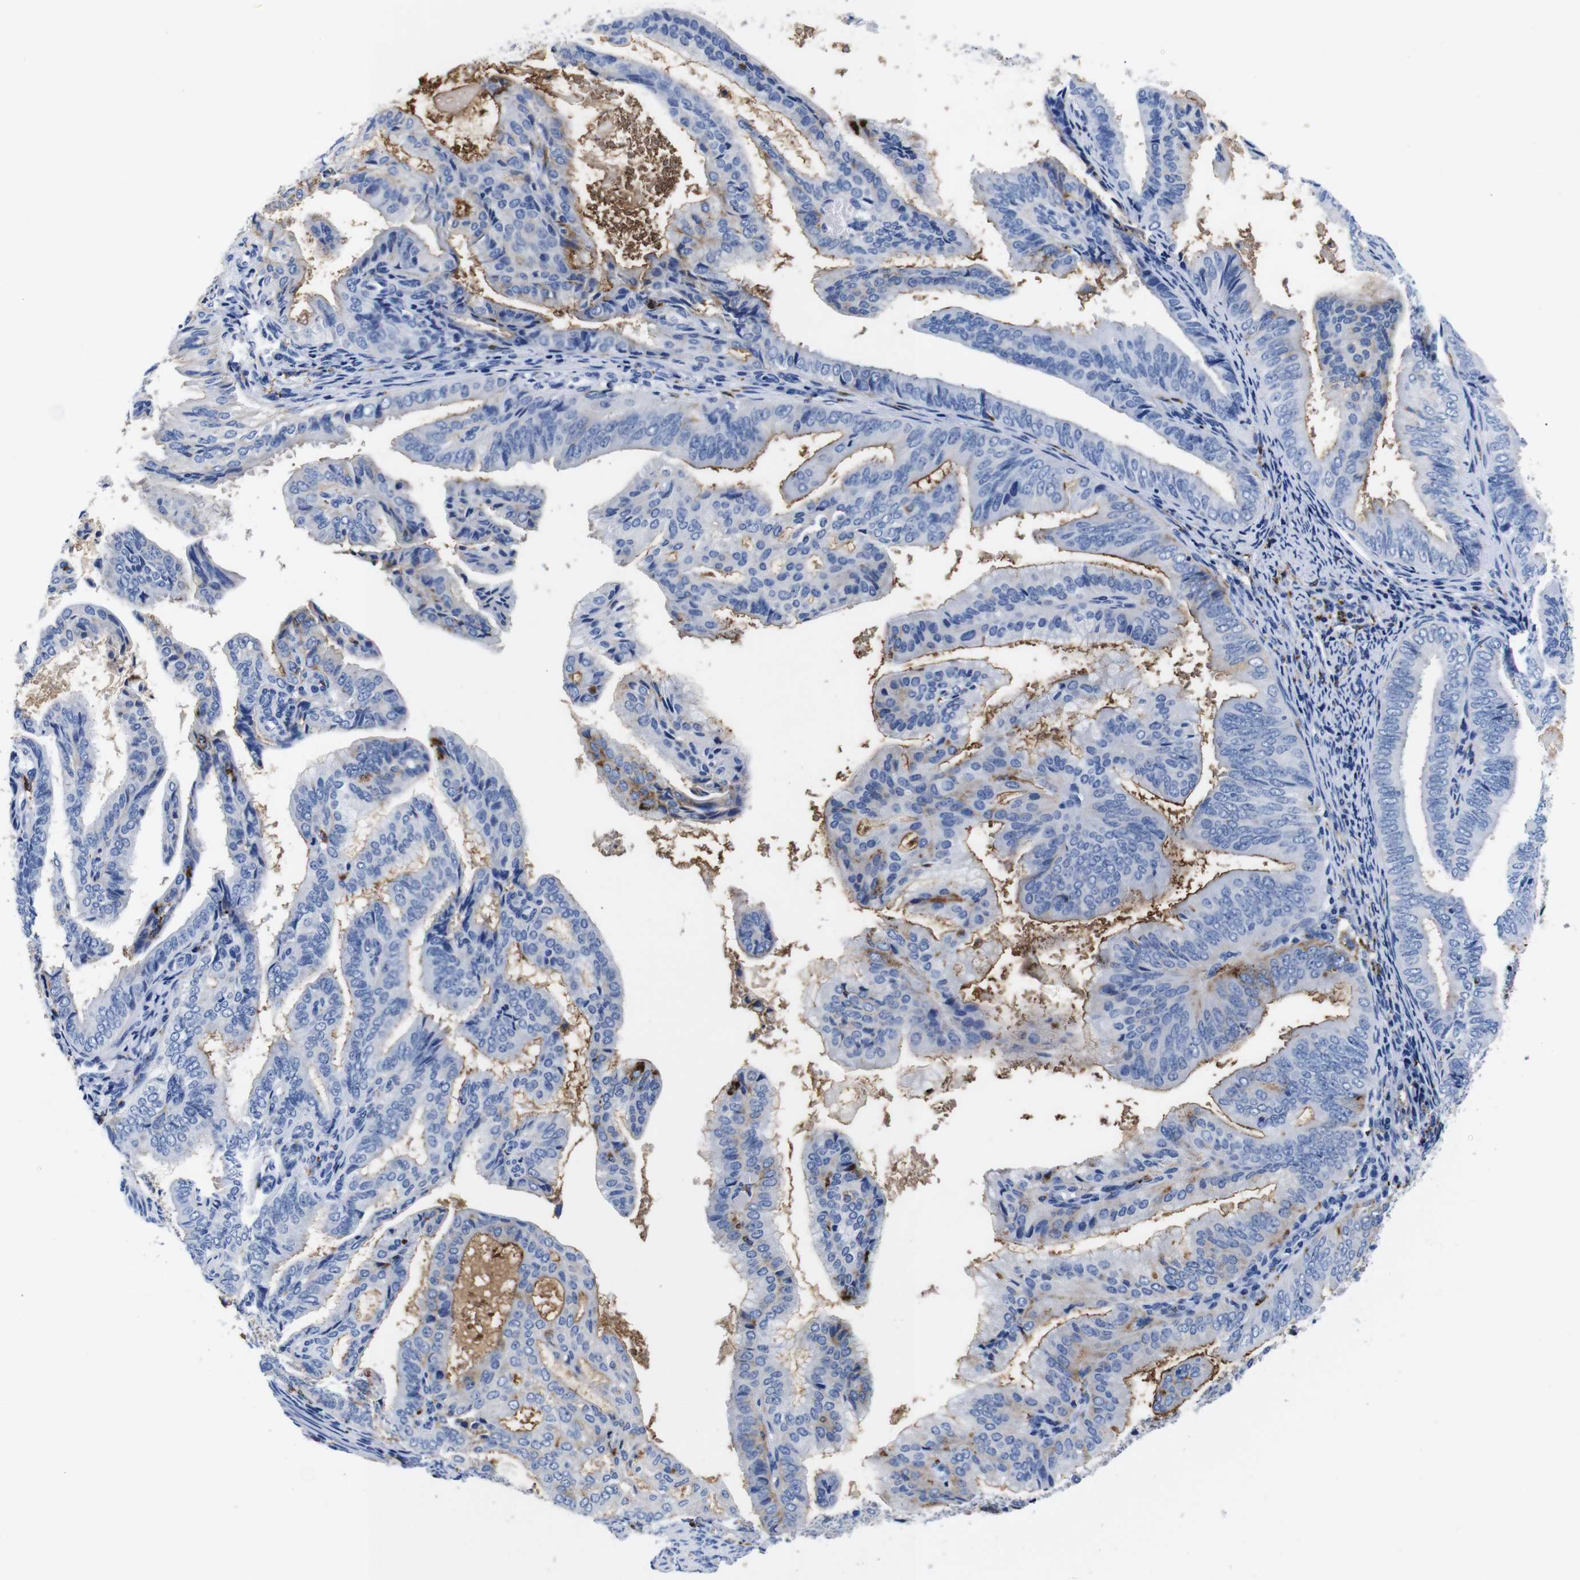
{"staining": {"intensity": "moderate", "quantity": "<25%", "location": "cytoplasmic/membranous"}, "tissue": "endometrial cancer", "cell_type": "Tumor cells", "image_type": "cancer", "snomed": [{"axis": "morphology", "description": "Adenocarcinoma, NOS"}, {"axis": "topography", "description": "Endometrium"}], "caption": "There is low levels of moderate cytoplasmic/membranous expression in tumor cells of endometrial cancer, as demonstrated by immunohistochemical staining (brown color).", "gene": "HLA-DMB", "patient": {"sex": "female", "age": 58}}